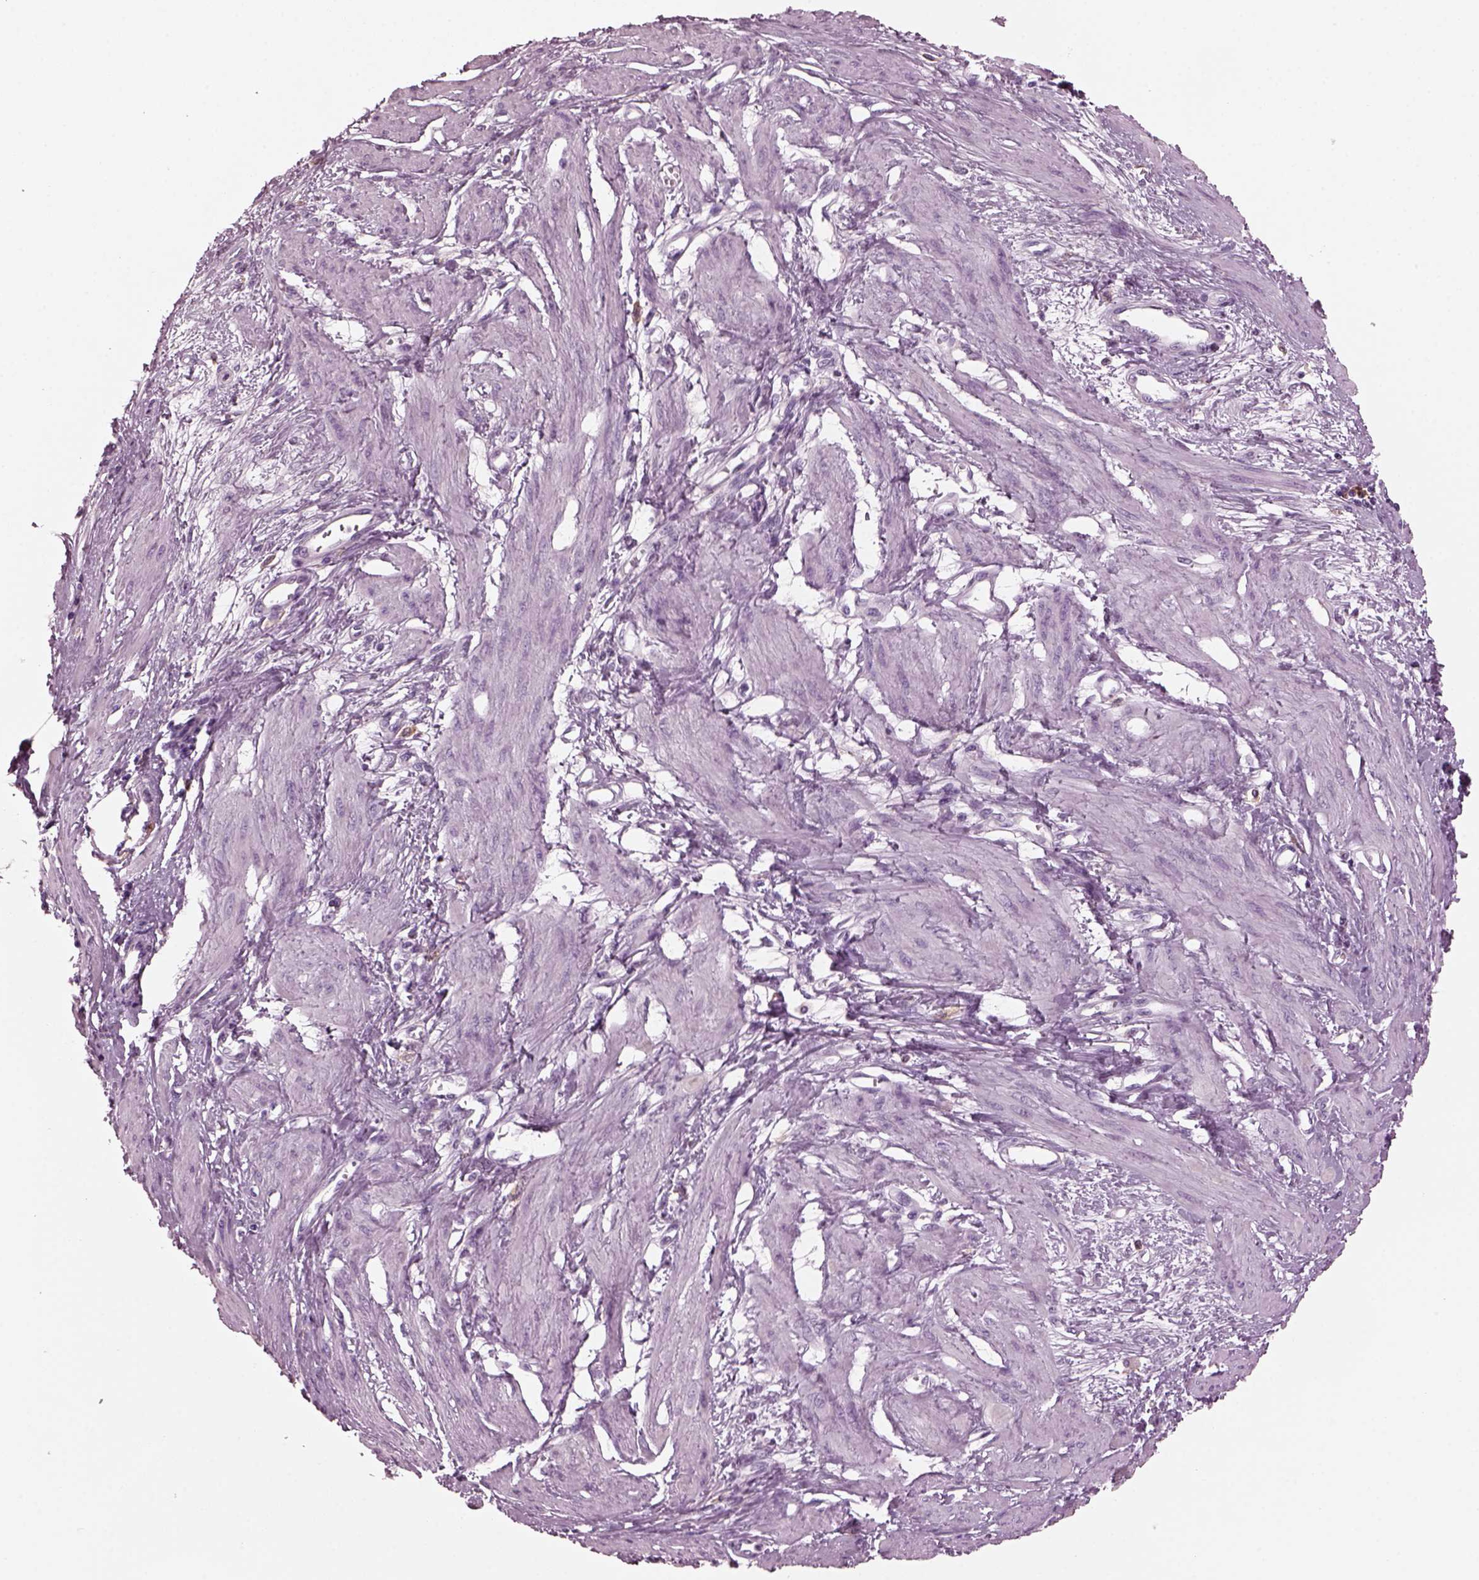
{"staining": {"intensity": "negative", "quantity": "none", "location": "none"}, "tissue": "smooth muscle", "cell_type": "Smooth muscle cells", "image_type": "normal", "snomed": [{"axis": "morphology", "description": "Normal tissue, NOS"}, {"axis": "topography", "description": "Smooth muscle"}, {"axis": "topography", "description": "Uterus"}], "caption": "Image shows no significant protein expression in smooth muscle cells of benign smooth muscle. The staining is performed using DAB brown chromogen with nuclei counter-stained in using hematoxylin.", "gene": "SHTN1", "patient": {"sex": "female", "age": 39}}